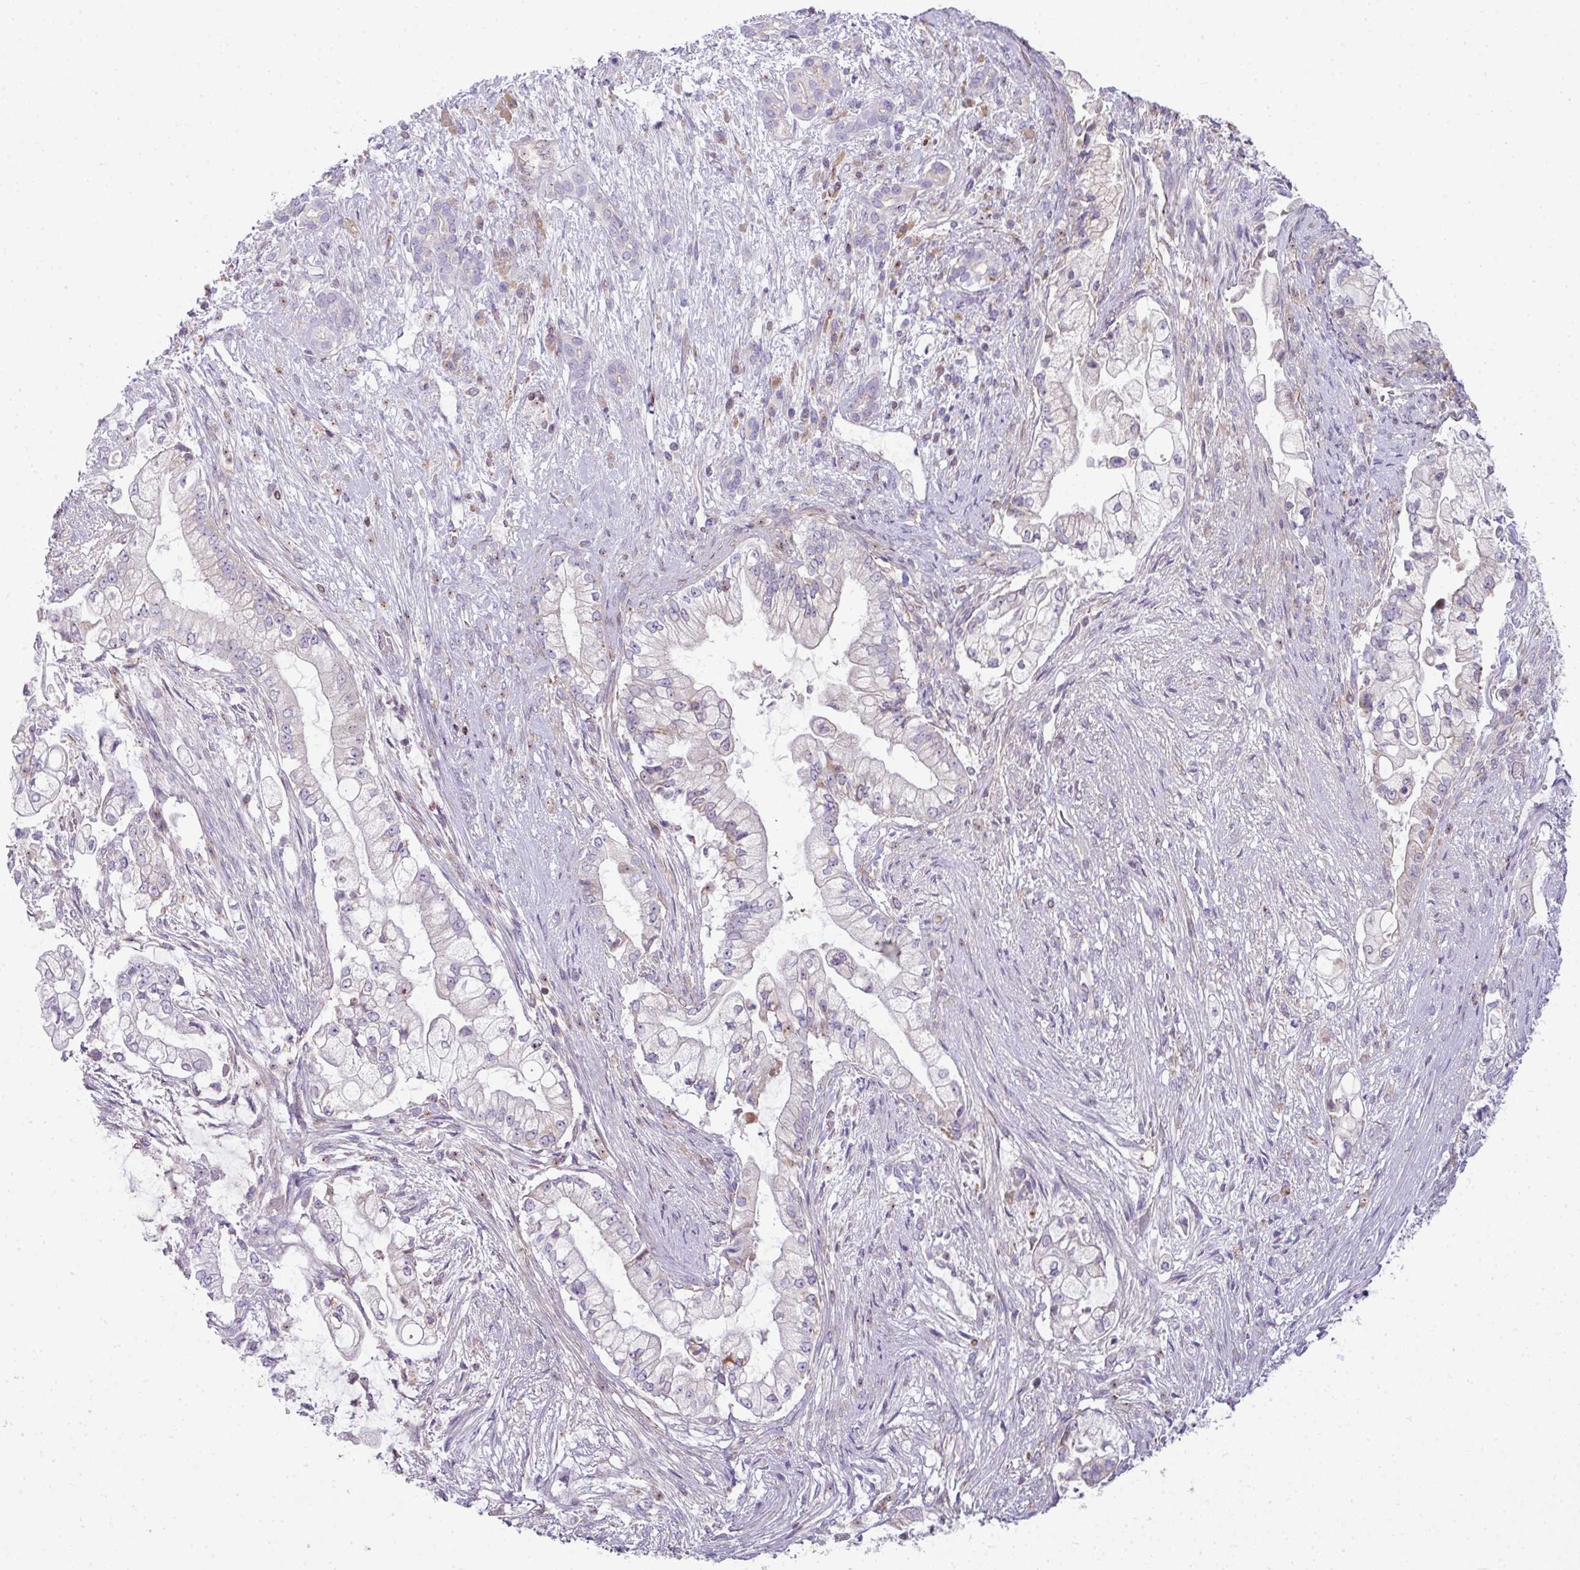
{"staining": {"intensity": "negative", "quantity": "none", "location": "none"}, "tissue": "pancreatic cancer", "cell_type": "Tumor cells", "image_type": "cancer", "snomed": [{"axis": "morphology", "description": "Adenocarcinoma, NOS"}, {"axis": "topography", "description": "Pancreas"}], "caption": "Pancreatic cancer (adenocarcinoma) was stained to show a protein in brown. There is no significant expression in tumor cells.", "gene": "STAT5A", "patient": {"sex": "female", "age": 69}}